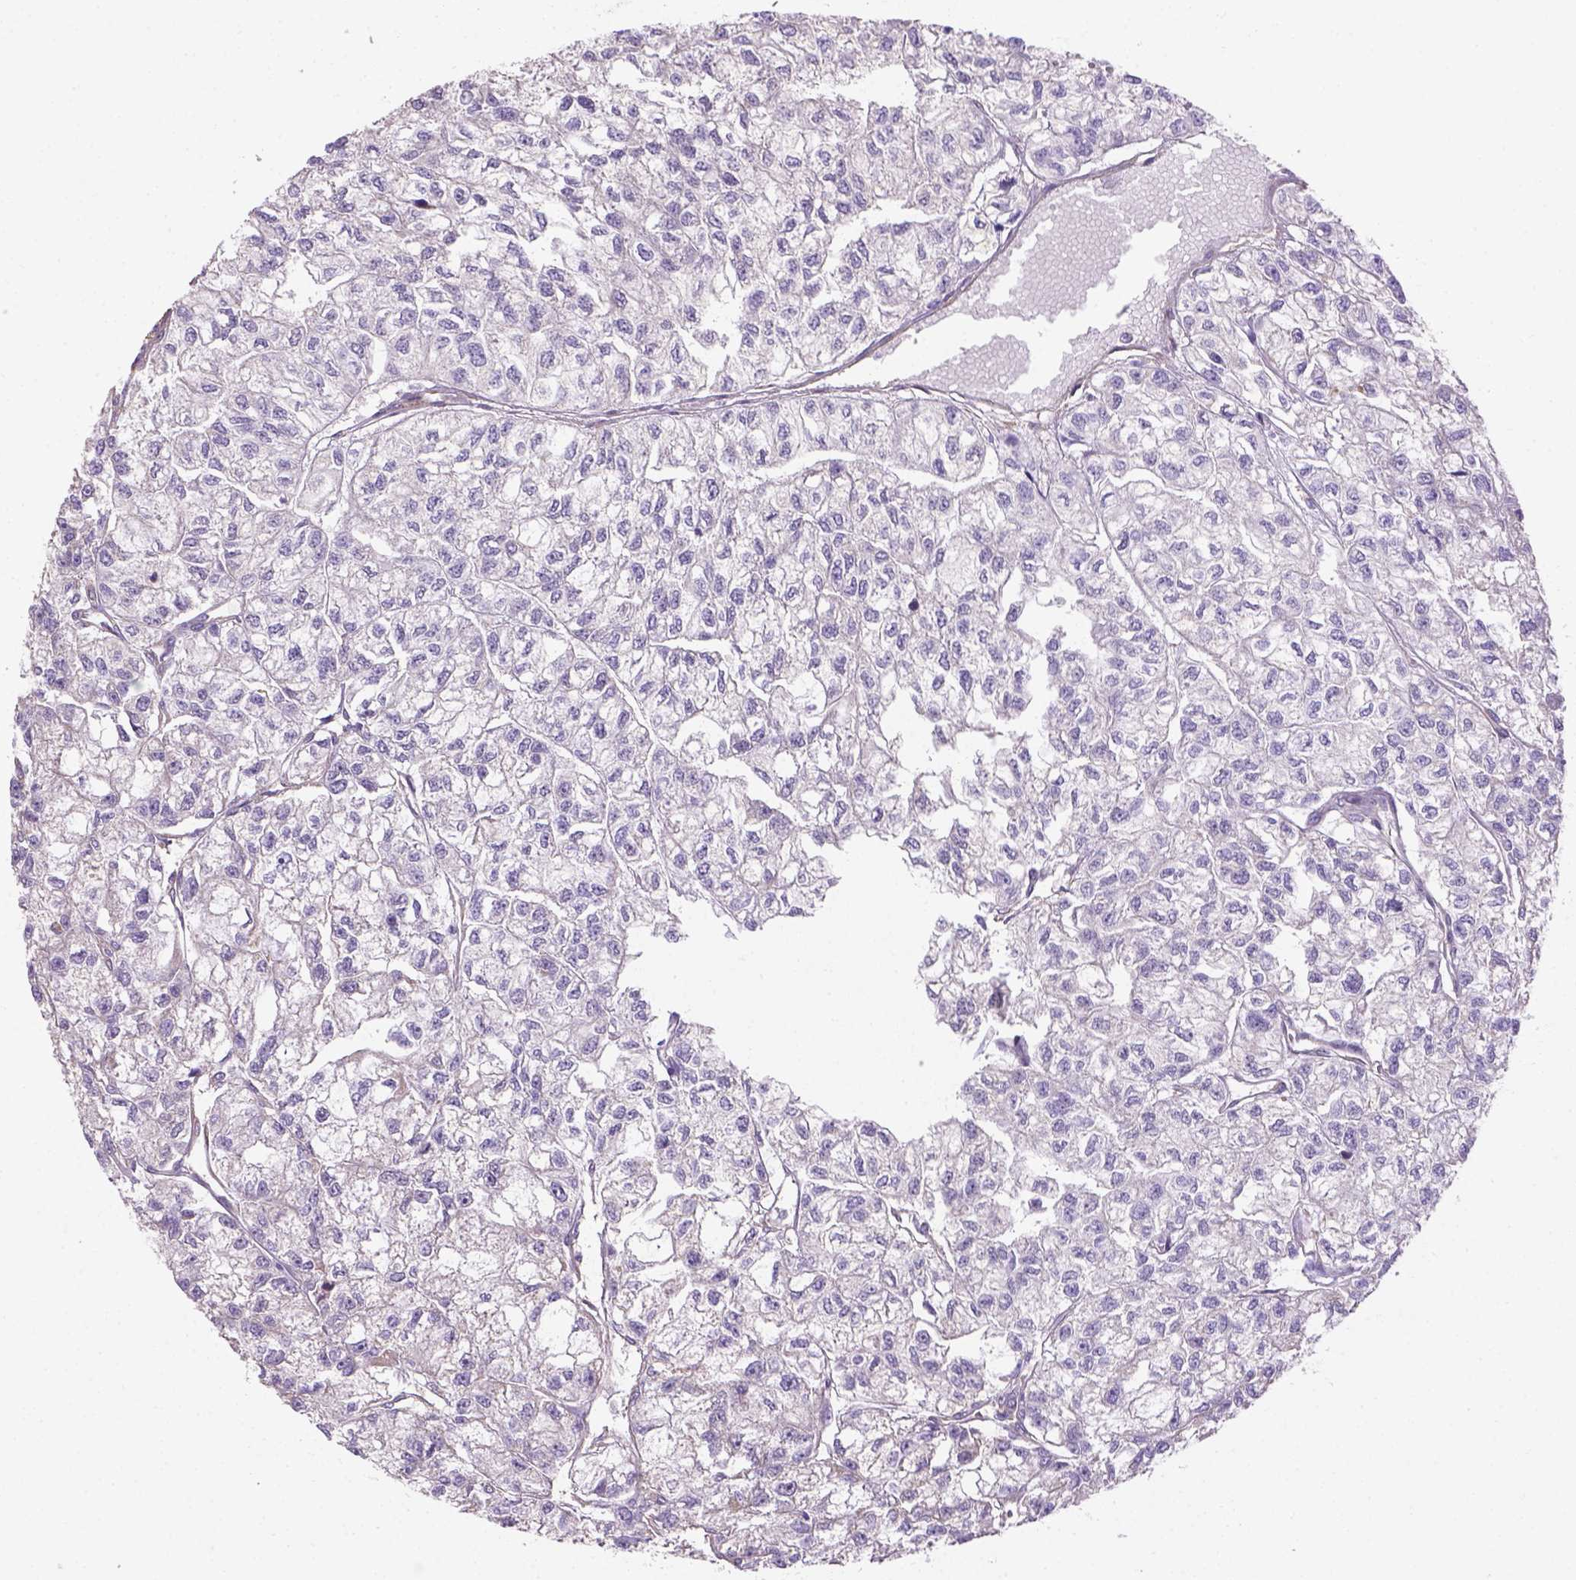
{"staining": {"intensity": "negative", "quantity": "none", "location": "none"}, "tissue": "renal cancer", "cell_type": "Tumor cells", "image_type": "cancer", "snomed": [{"axis": "morphology", "description": "Adenocarcinoma, NOS"}, {"axis": "topography", "description": "Kidney"}], "caption": "A histopathology image of renal cancer stained for a protein shows no brown staining in tumor cells.", "gene": "HTRA1", "patient": {"sex": "male", "age": 56}}